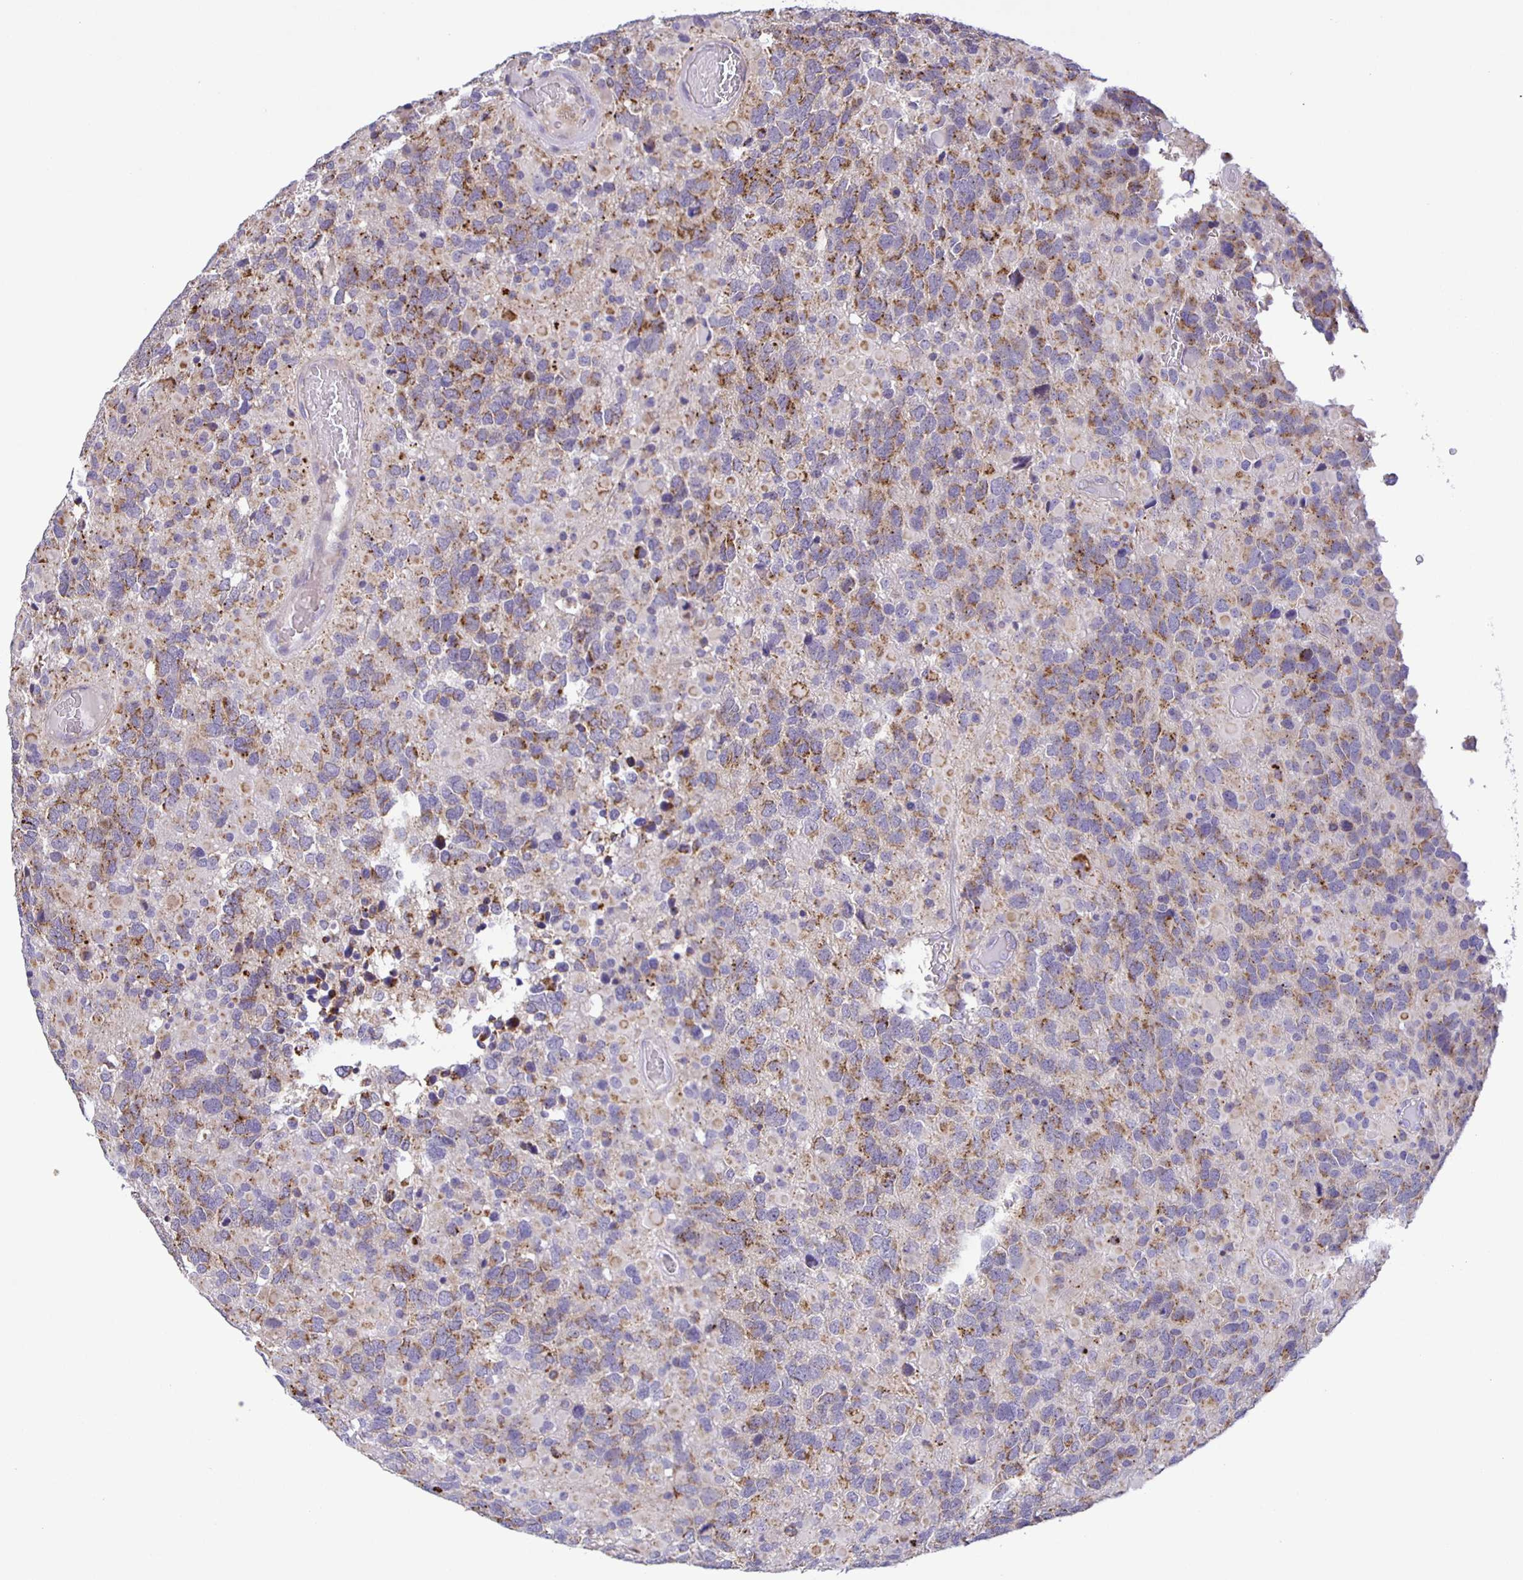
{"staining": {"intensity": "moderate", "quantity": ">75%", "location": "cytoplasmic/membranous"}, "tissue": "glioma", "cell_type": "Tumor cells", "image_type": "cancer", "snomed": [{"axis": "morphology", "description": "Glioma, malignant, High grade"}, {"axis": "topography", "description": "Brain"}], "caption": "DAB (3,3'-diaminobenzidine) immunohistochemical staining of human glioma demonstrates moderate cytoplasmic/membranous protein staining in about >75% of tumor cells. The protein is shown in brown color, while the nuclei are stained blue.", "gene": "JMJD4", "patient": {"sex": "female", "age": 40}}